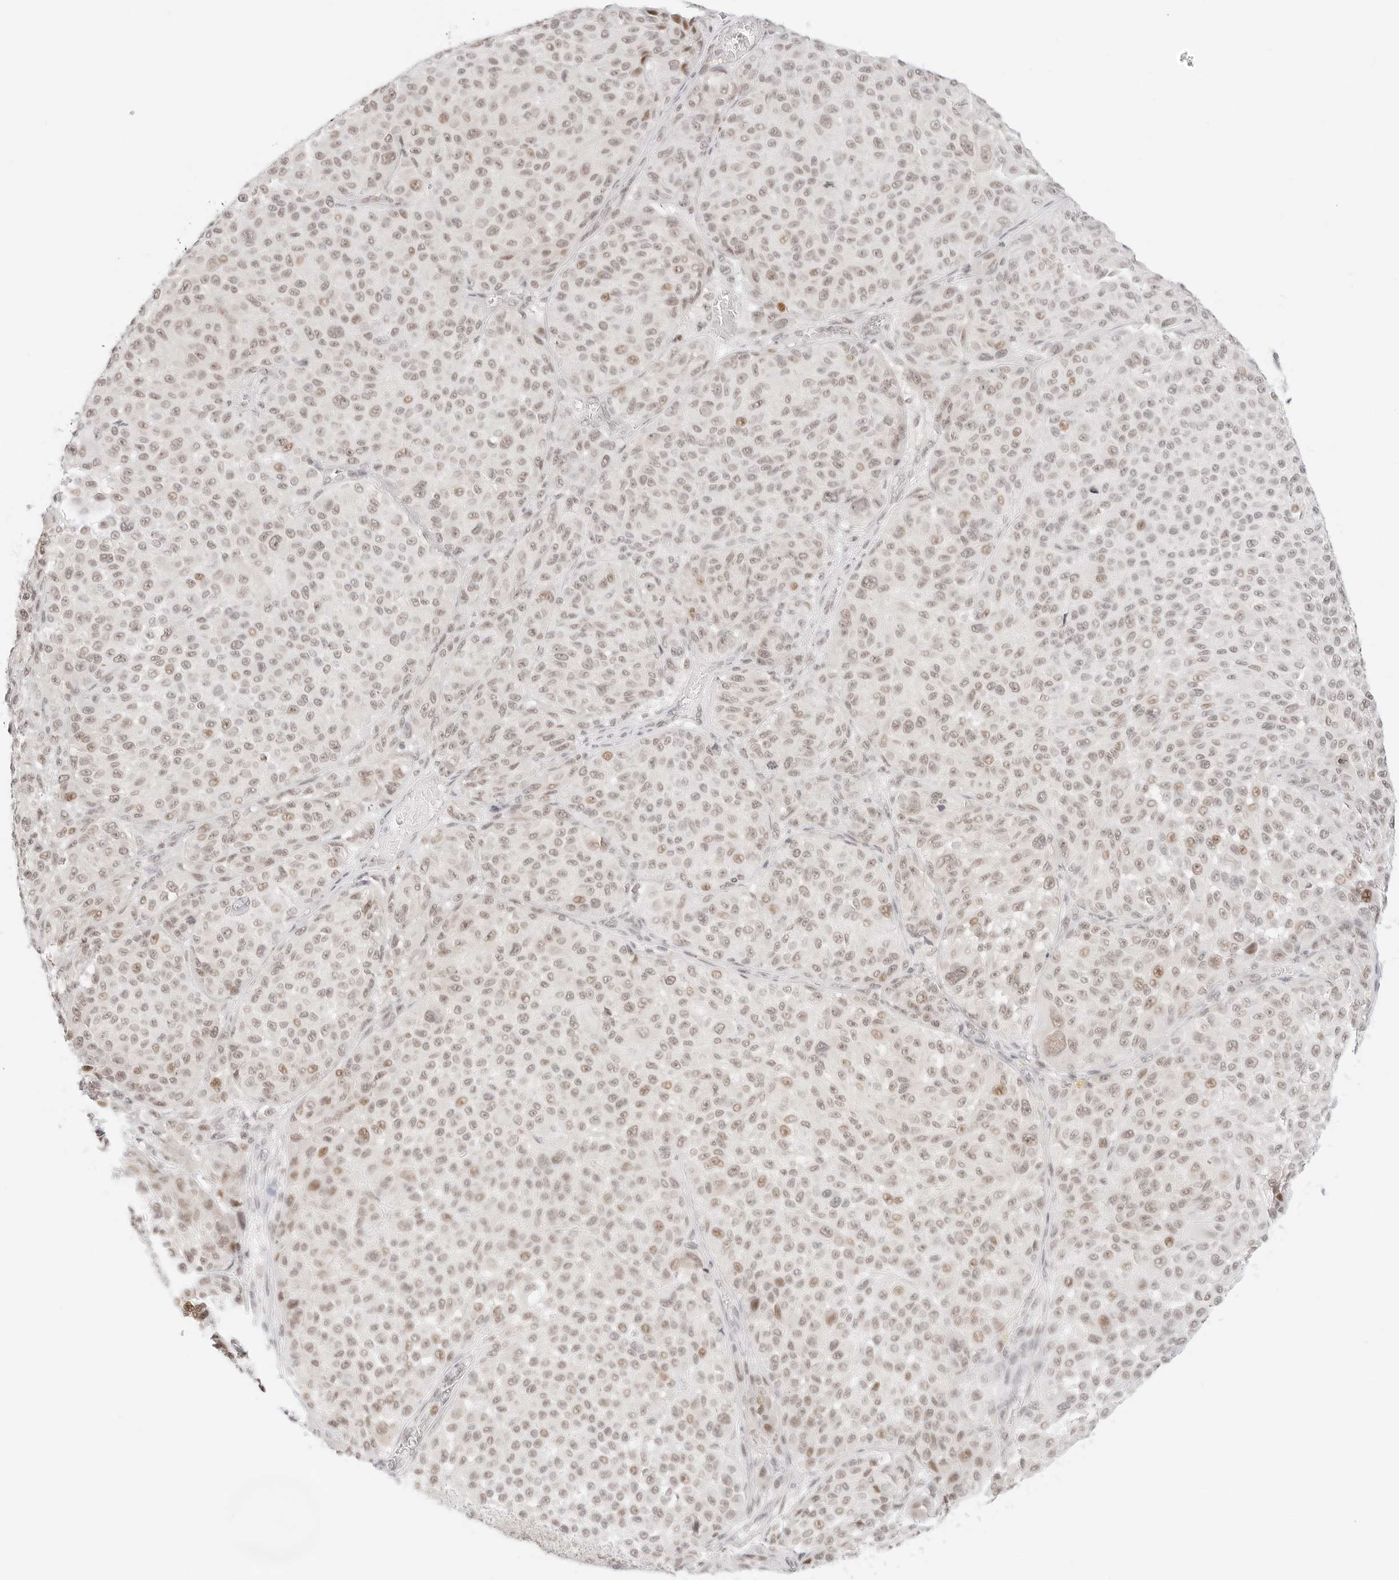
{"staining": {"intensity": "weak", "quantity": ">75%", "location": "nuclear"}, "tissue": "melanoma", "cell_type": "Tumor cells", "image_type": "cancer", "snomed": [{"axis": "morphology", "description": "Malignant melanoma, NOS"}, {"axis": "topography", "description": "Skin"}], "caption": "Protein staining of malignant melanoma tissue exhibits weak nuclear expression in about >75% of tumor cells.", "gene": "ITGA6", "patient": {"sex": "male", "age": 83}}